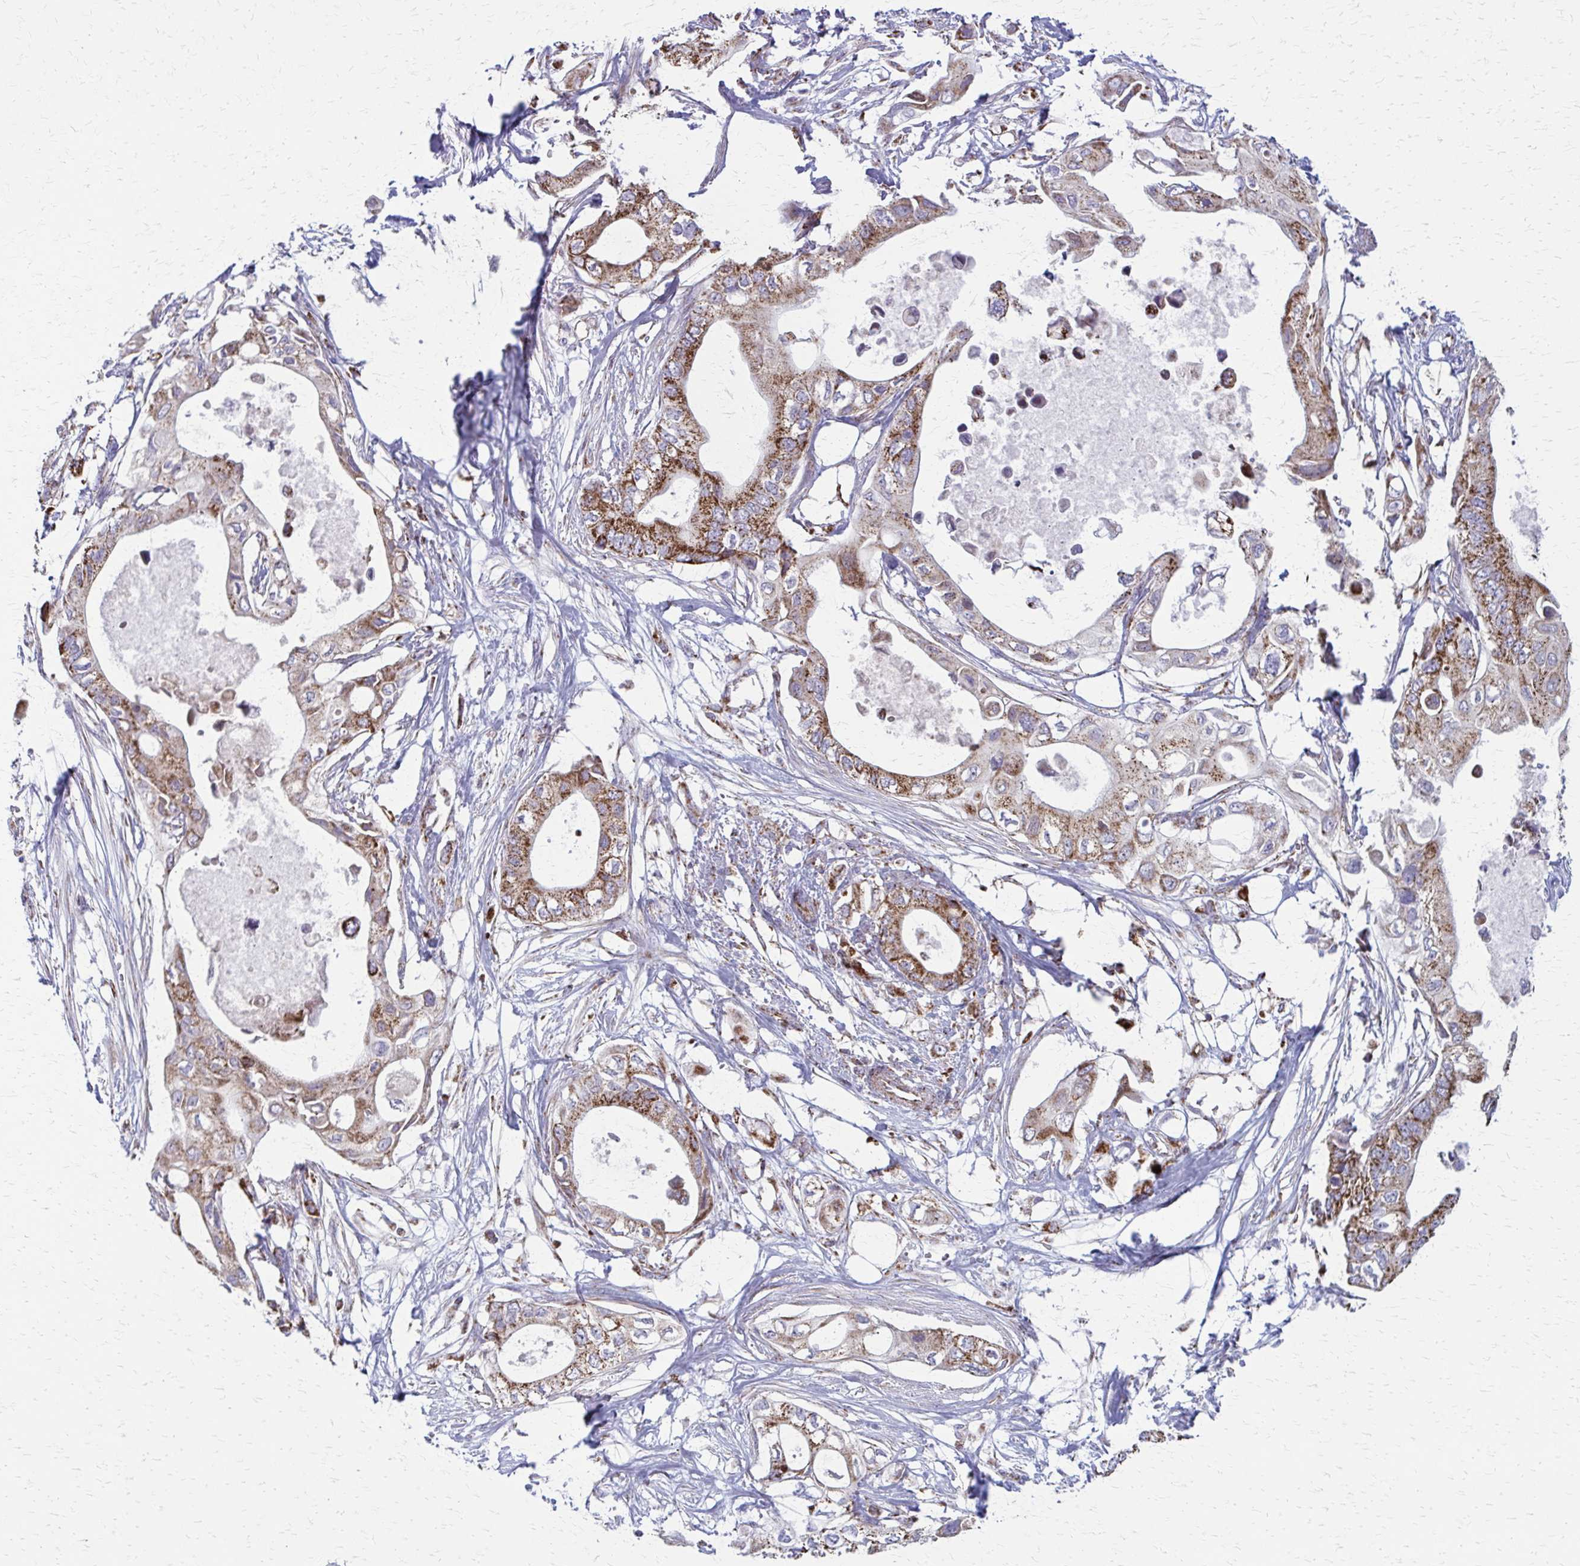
{"staining": {"intensity": "moderate", "quantity": ">75%", "location": "cytoplasmic/membranous"}, "tissue": "pancreatic cancer", "cell_type": "Tumor cells", "image_type": "cancer", "snomed": [{"axis": "morphology", "description": "Adenocarcinoma, NOS"}, {"axis": "topography", "description": "Pancreas"}], "caption": "Human adenocarcinoma (pancreatic) stained with a brown dye displays moderate cytoplasmic/membranous positive positivity in about >75% of tumor cells.", "gene": "TVP23A", "patient": {"sex": "female", "age": 63}}